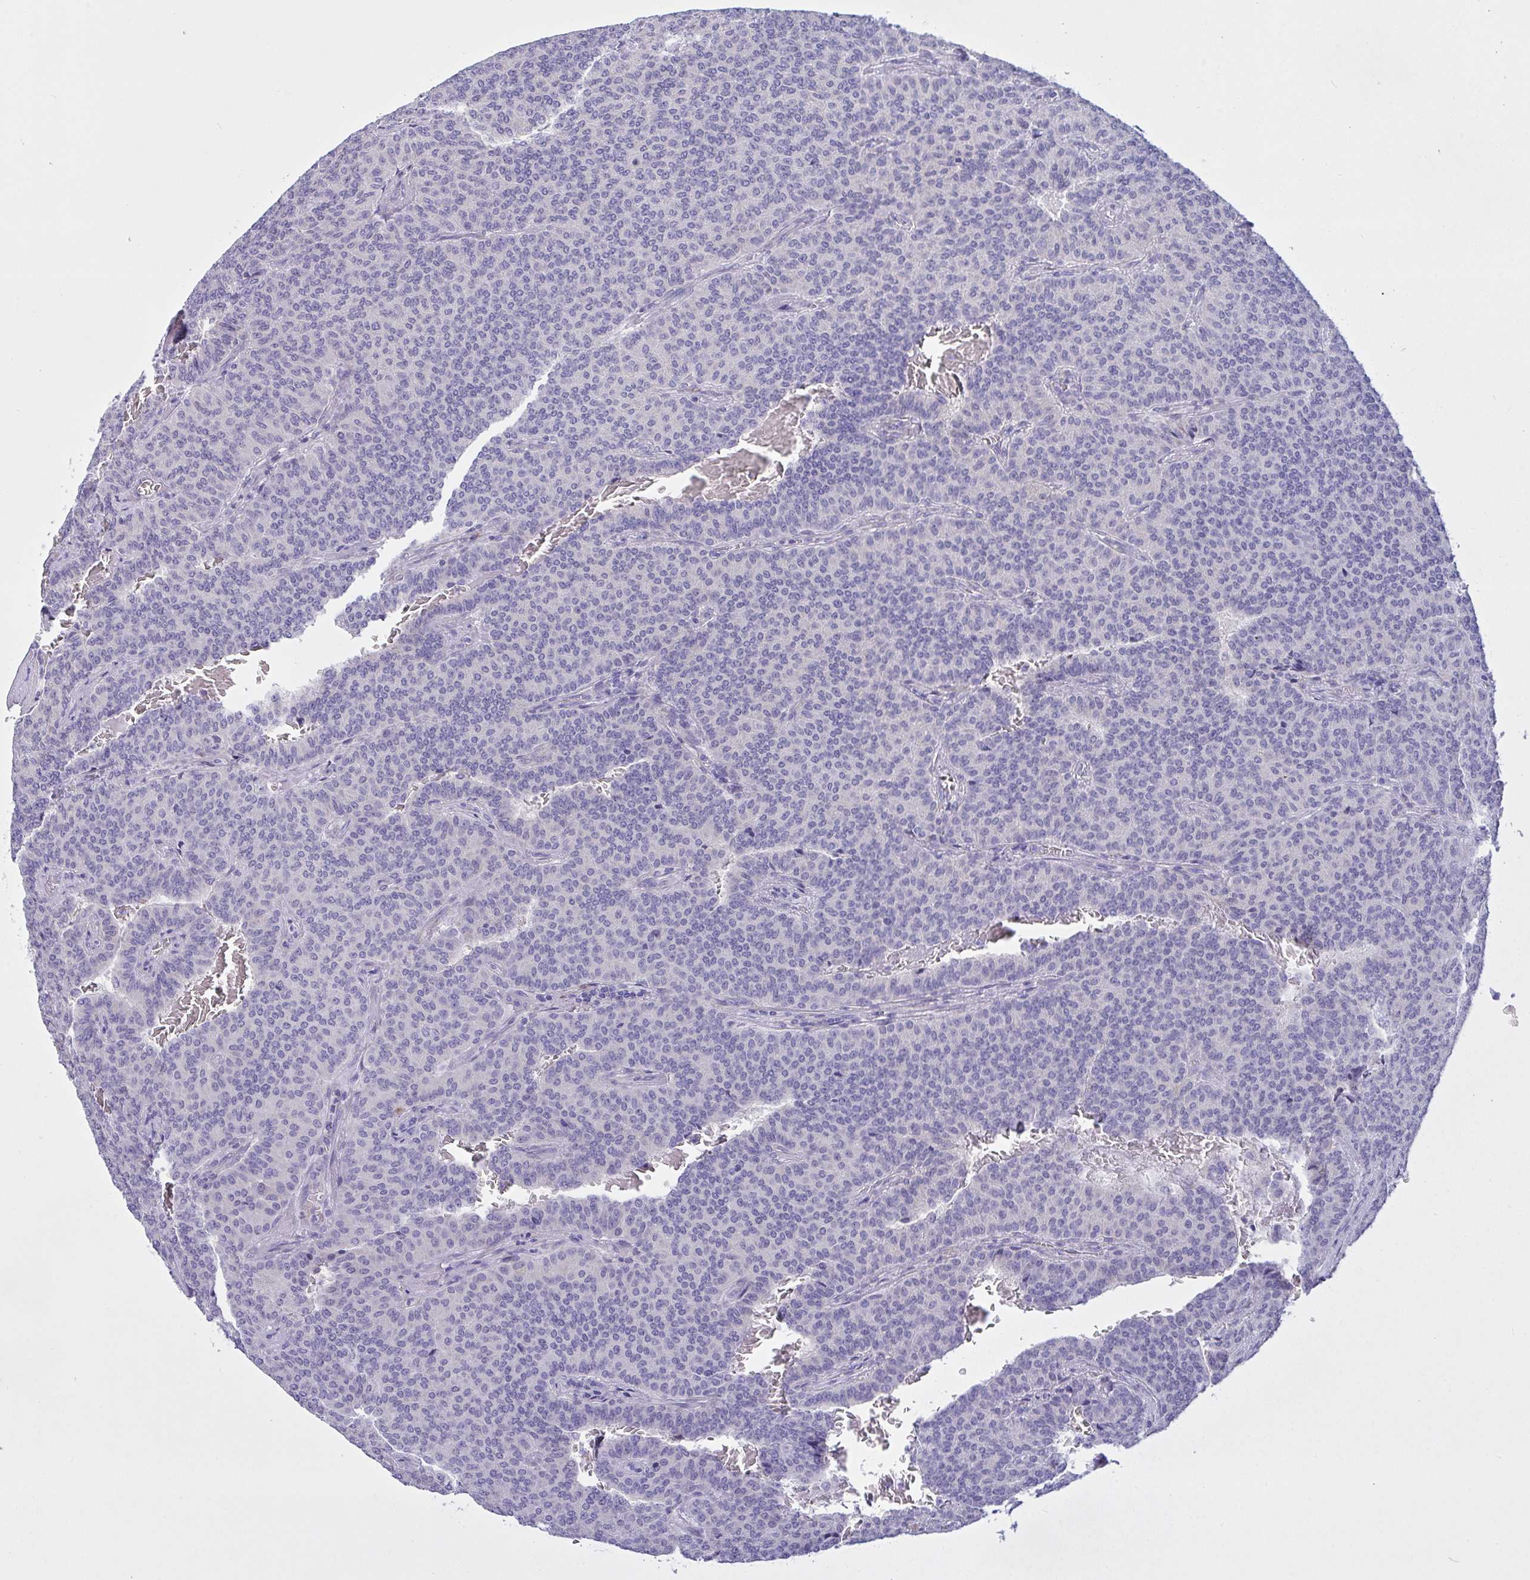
{"staining": {"intensity": "negative", "quantity": "none", "location": "none"}, "tissue": "carcinoid", "cell_type": "Tumor cells", "image_type": "cancer", "snomed": [{"axis": "morphology", "description": "Carcinoid, malignant, NOS"}, {"axis": "topography", "description": "Lung"}], "caption": "Tumor cells are negative for brown protein staining in carcinoid.", "gene": "FAM86B1", "patient": {"sex": "male", "age": 61}}